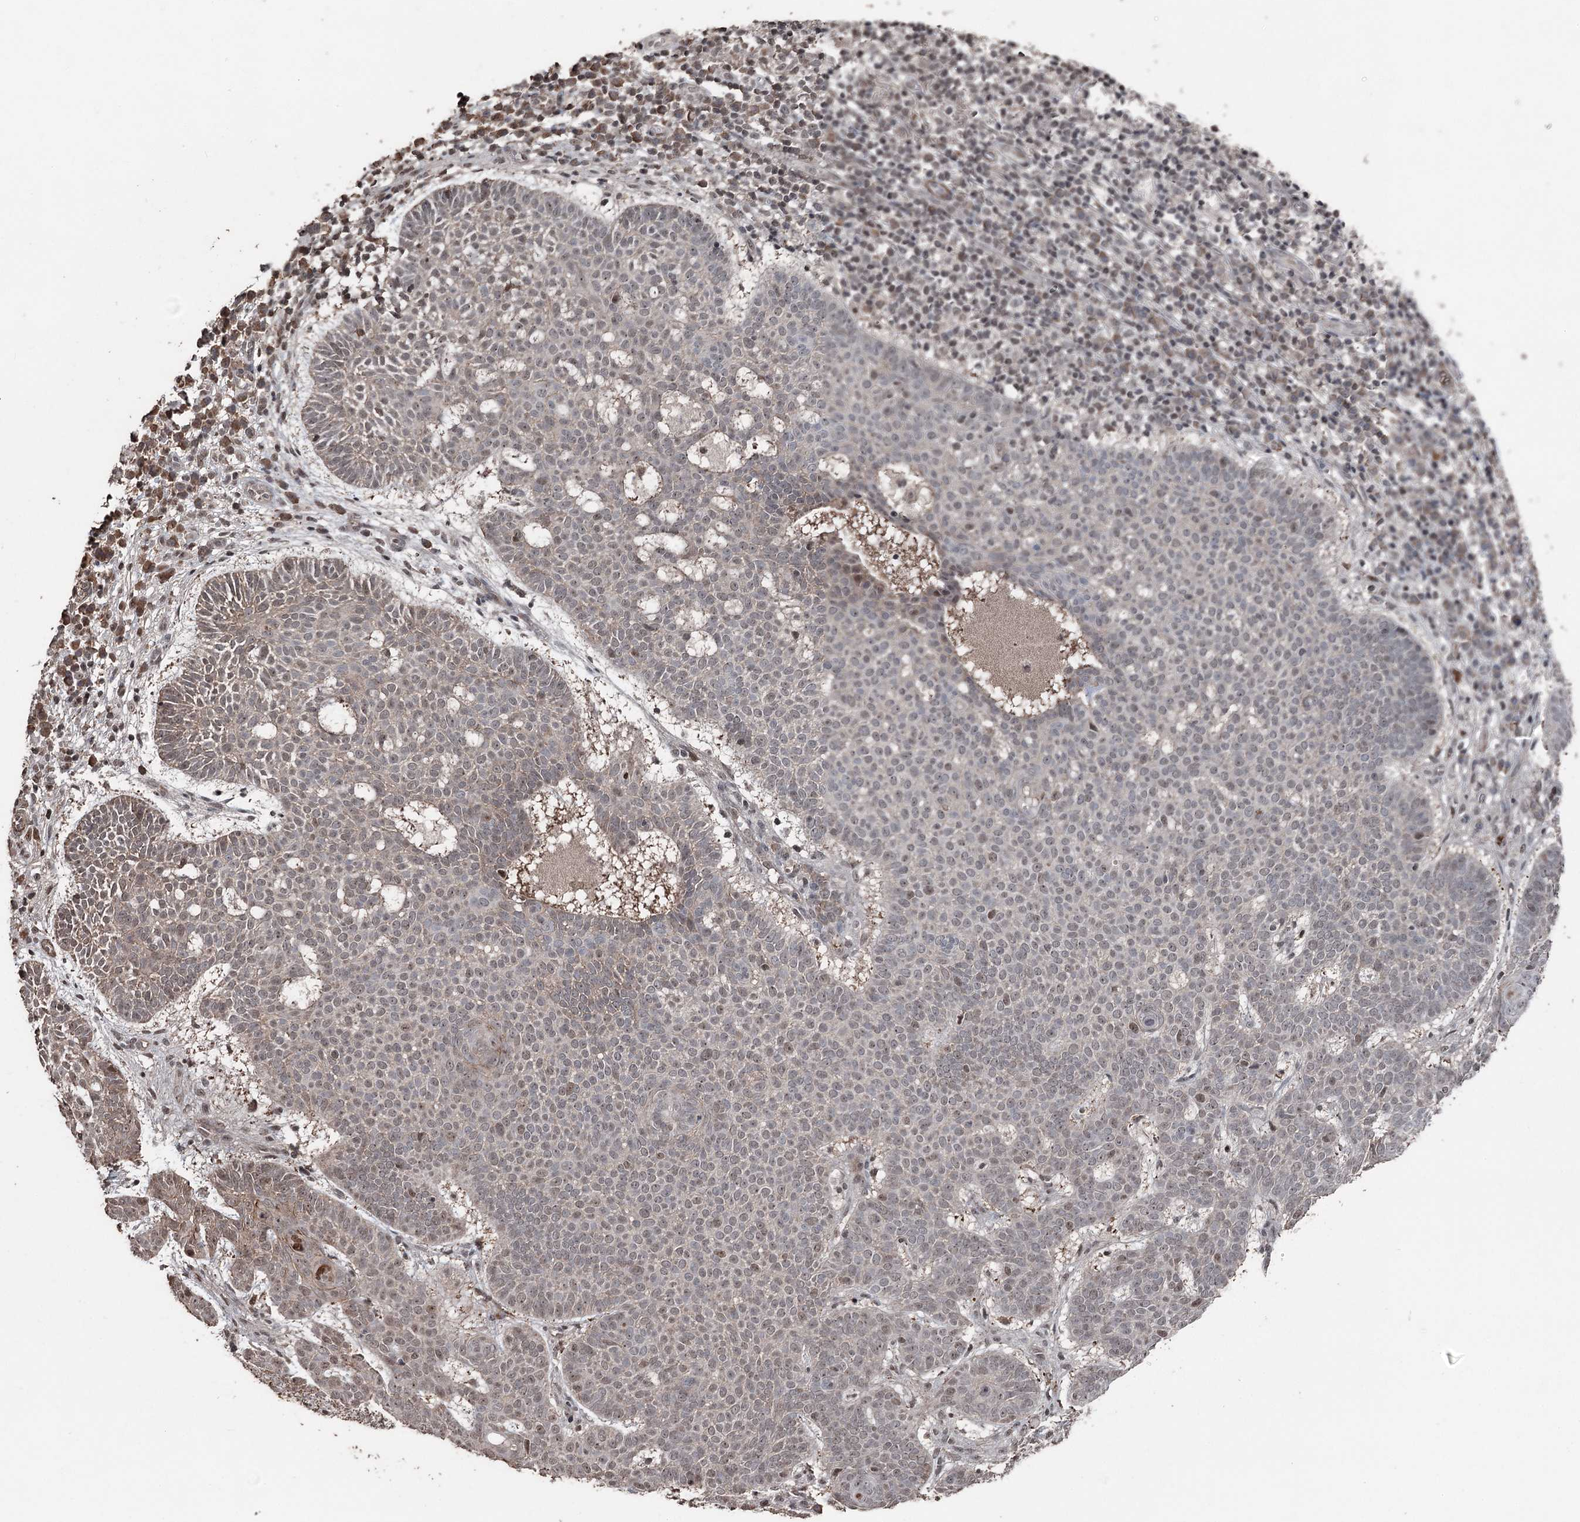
{"staining": {"intensity": "weak", "quantity": "25%-75%", "location": "cytoplasmic/membranous,nuclear"}, "tissue": "skin cancer", "cell_type": "Tumor cells", "image_type": "cancer", "snomed": [{"axis": "morphology", "description": "Basal cell carcinoma"}, {"axis": "topography", "description": "Skin"}], "caption": "Skin cancer (basal cell carcinoma) was stained to show a protein in brown. There is low levels of weak cytoplasmic/membranous and nuclear positivity in about 25%-75% of tumor cells.", "gene": "CCDC82", "patient": {"sex": "male", "age": 85}}